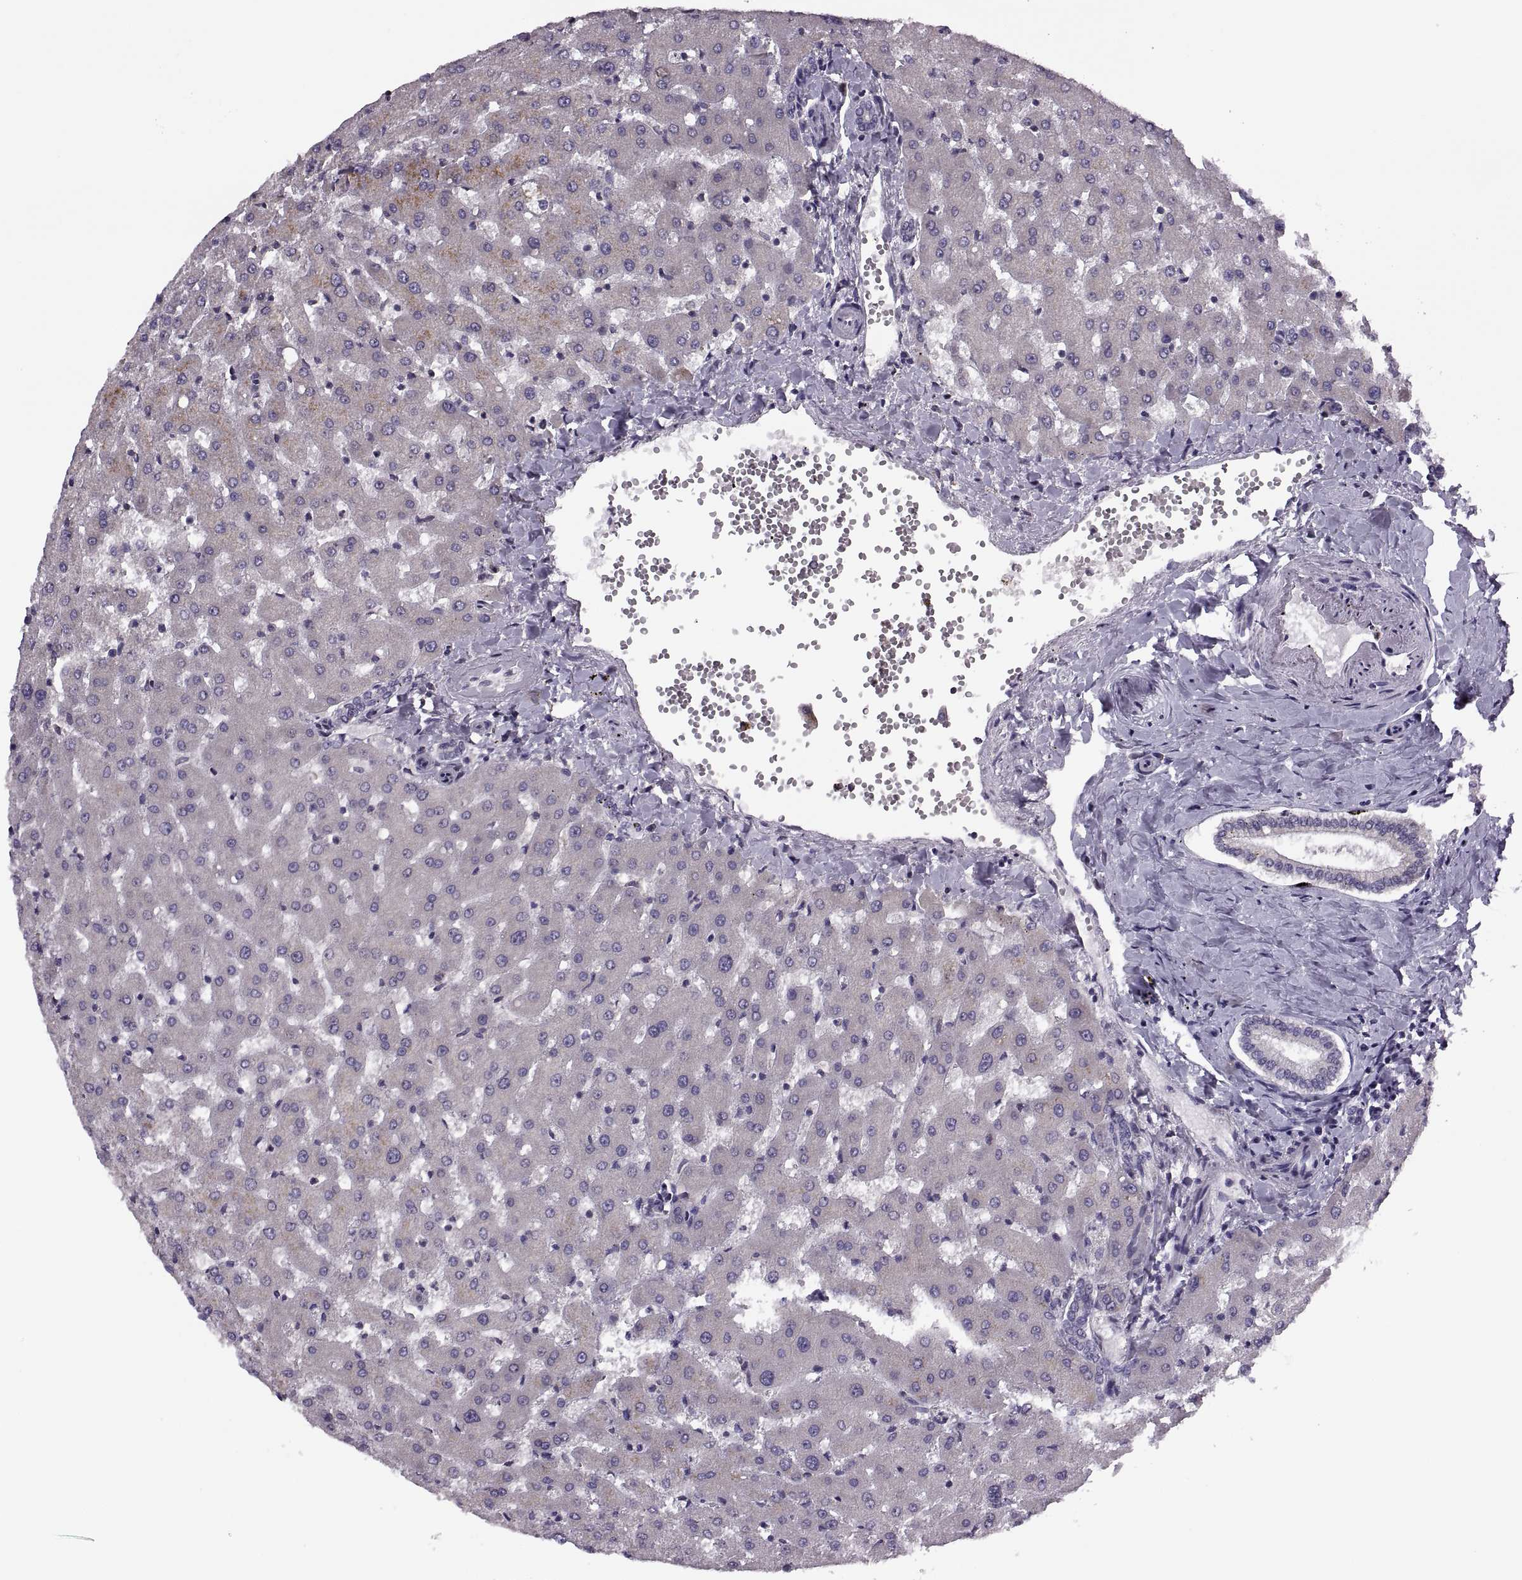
{"staining": {"intensity": "negative", "quantity": "none", "location": "none"}, "tissue": "liver", "cell_type": "Cholangiocytes", "image_type": "normal", "snomed": [{"axis": "morphology", "description": "Normal tissue, NOS"}, {"axis": "topography", "description": "Liver"}], "caption": "High power microscopy image of an immunohistochemistry (IHC) image of normal liver, revealing no significant staining in cholangiocytes. The staining was performed using DAB (3,3'-diaminobenzidine) to visualize the protein expression in brown, while the nuclei were stained in blue with hematoxylin (Magnification: 20x).", "gene": "LETM2", "patient": {"sex": "female", "age": 50}}